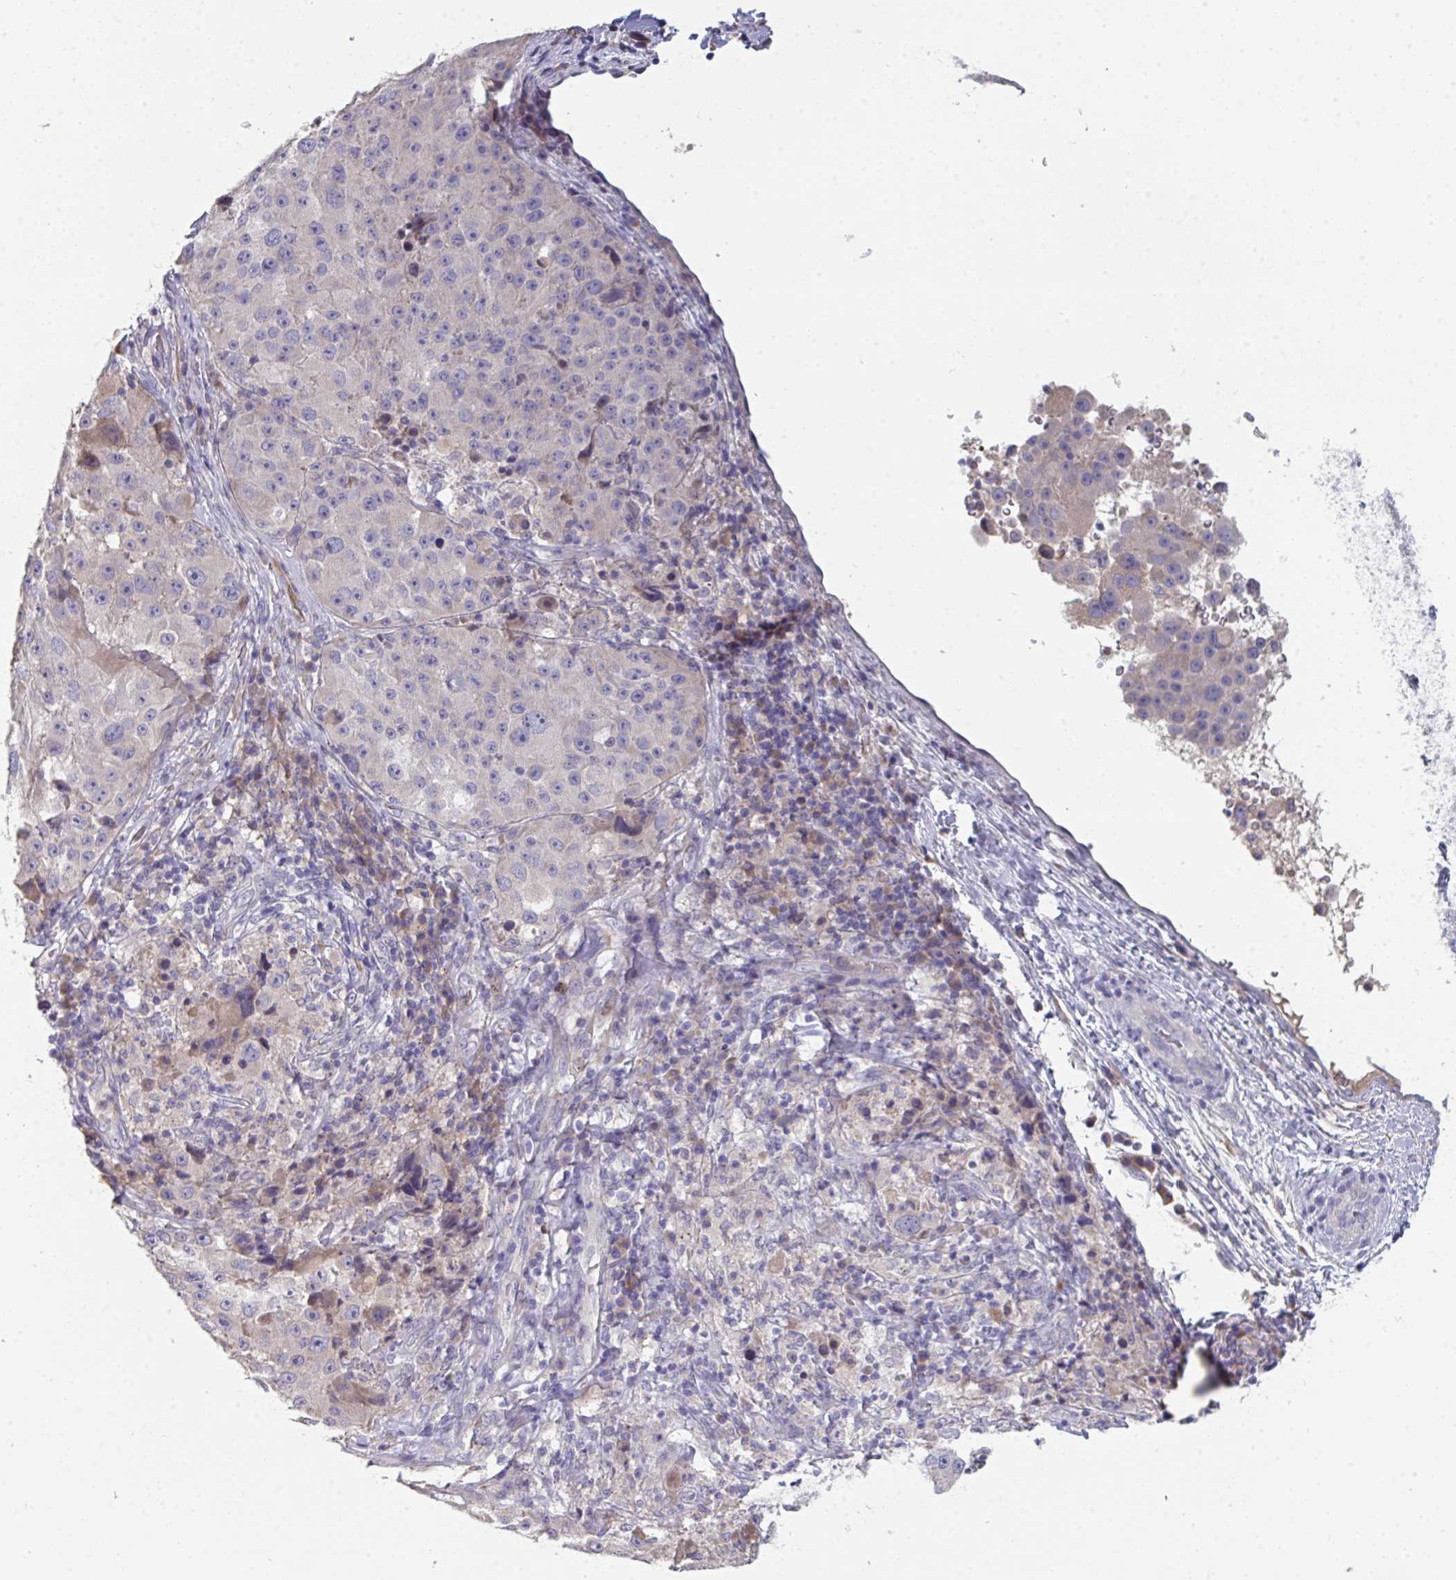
{"staining": {"intensity": "negative", "quantity": "none", "location": "none"}, "tissue": "melanoma", "cell_type": "Tumor cells", "image_type": "cancer", "snomed": [{"axis": "morphology", "description": "Malignant melanoma, Metastatic site"}, {"axis": "topography", "description": "Lymph node"}], "caption": "DAB immunohistochemical staining of human melanoma demonstrates no significant staining in tumor cells.", "gene": "HGFAC", "patient": {"sex": "male", "age": 62}}